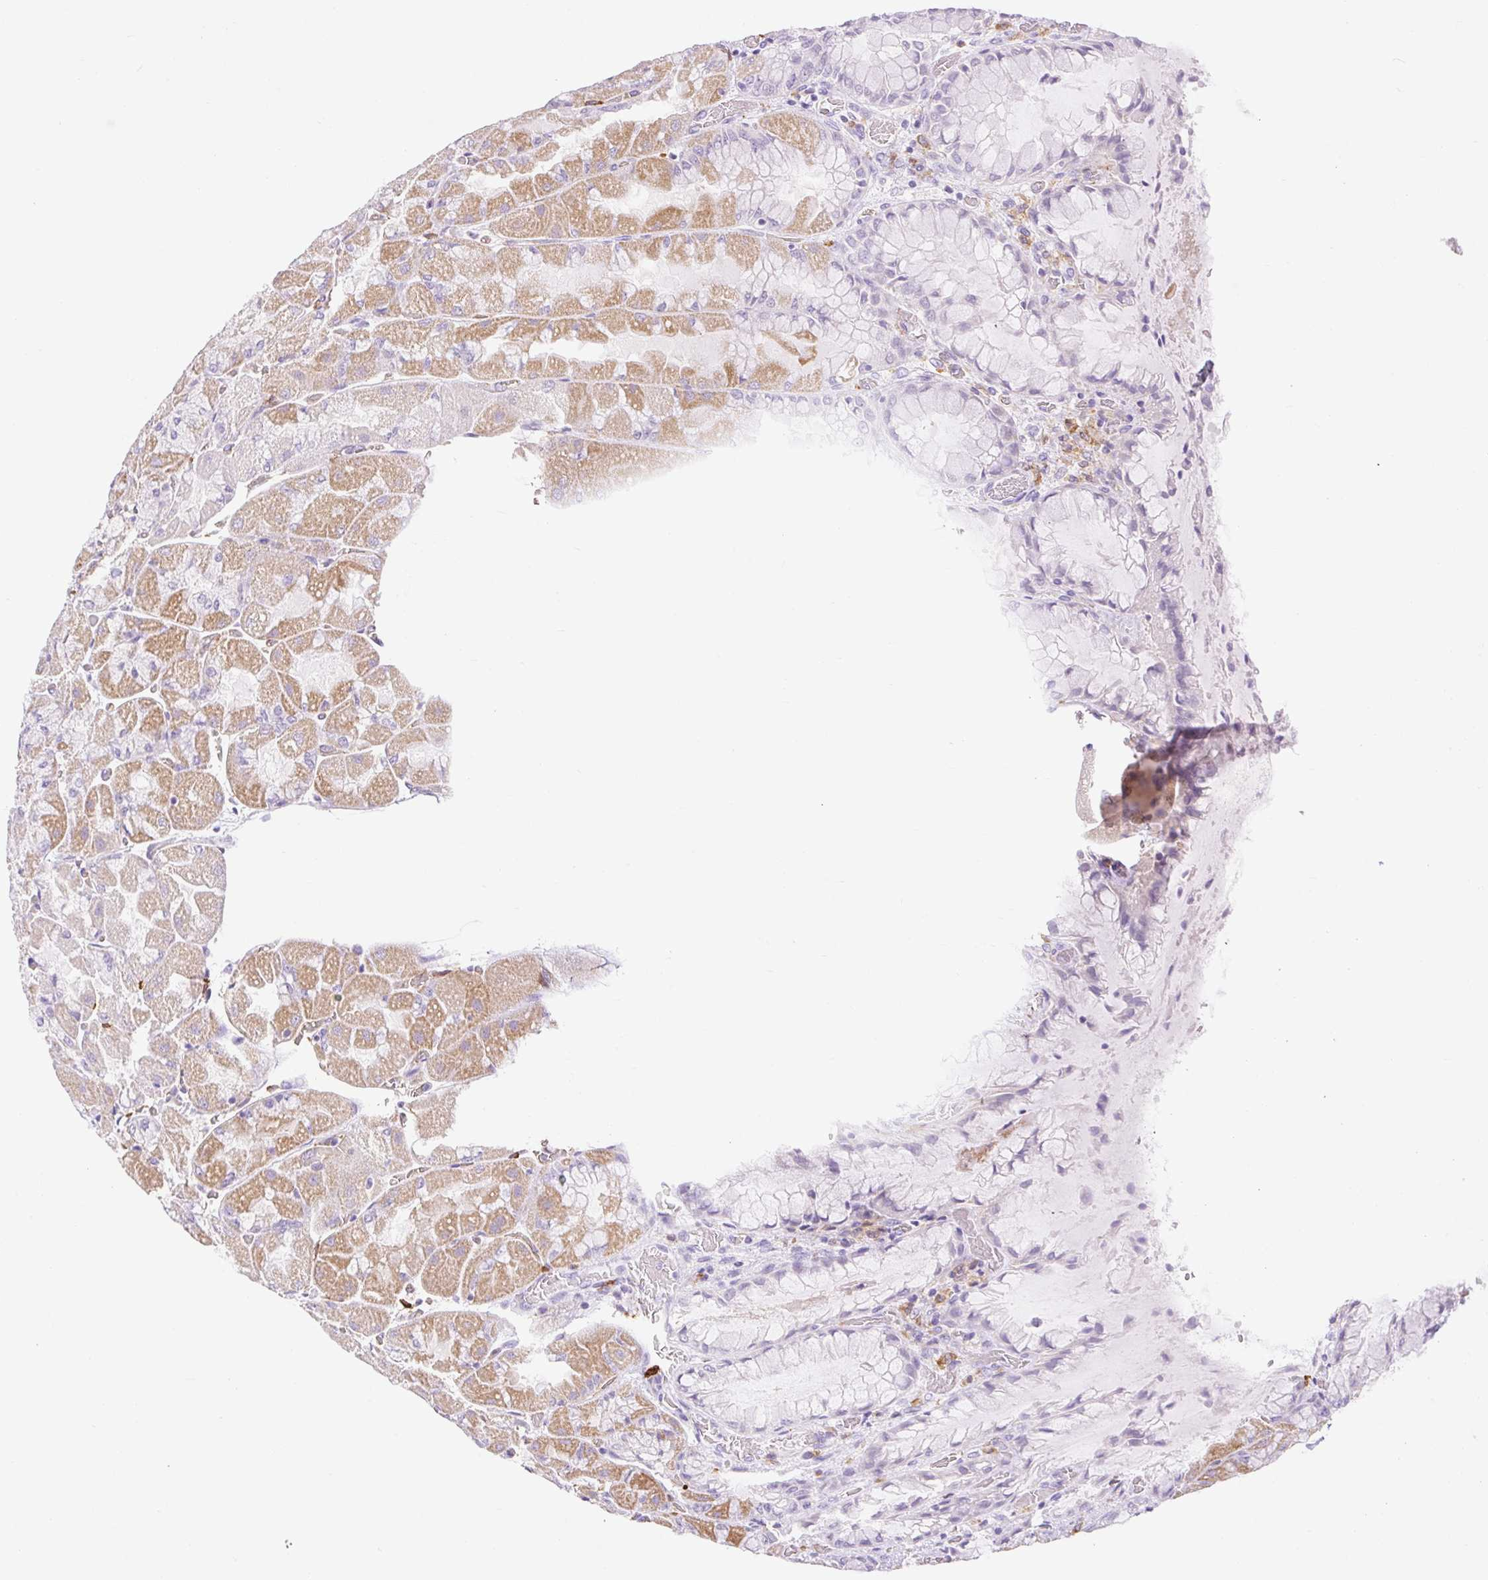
{"staining": {"intensity": "moderate", "quantity": "<25%", "location": "cytoplasmic/membranous"}, "tissue": "stomach", "cell_type": "Glandular cells", "image_type": "normal", "snomed": [{"axis": "morphology", "description": "Normal tissue, NOS"}, {"axis": "topography", "description": "Stomach"}], "caption": "Glandular cells exhibit low levels of moderate cytoplasmic/membranous staining in approximately <25% of cells in benign stomach. Immunohistochemistry stains the protein of interest in brown and the nuclei are stained blue.", "gene": "SIGLEC1", "patient": {"sex": "female", "age": 61}}